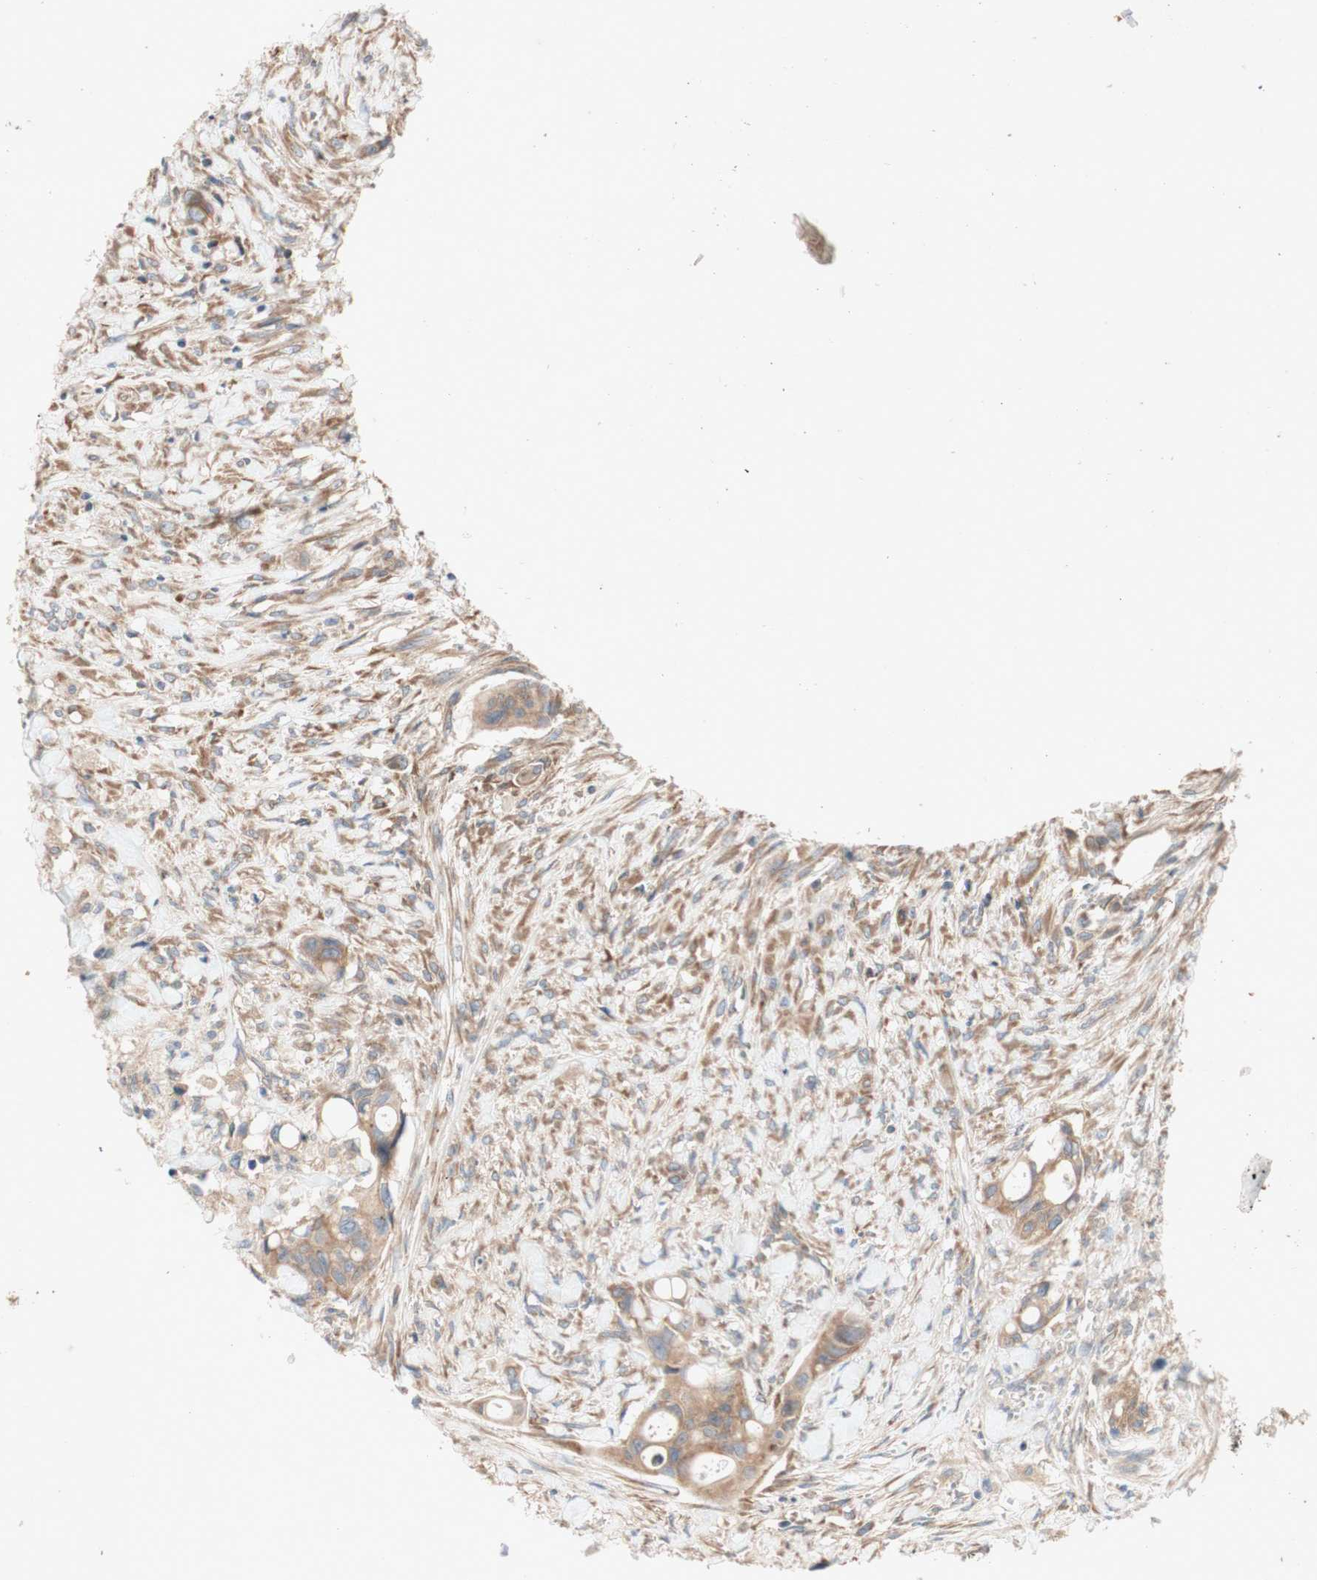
{"staining": {"intensity": "moderate", "quantity": ">75%", "location": "cytoplasmic/membranous"}, "tissue": "colorectal cancer", "cell_type": "Tumor cells", "image_type": "cancer", "snomed": [{"axis": "morphology", "description": "Adenocarcinoma, NOS"}, {"axis": "topography", "description": "Colon"}], "caption": "Protein staining by immunohistochemistry (IHC) exhibits moderate cytoplasmic/membranous staining in about >75% of tumor cells in adenocarcinoma (colorectal).", "gene": "SOCS2", "patient": {"sex": "female", "age": 57}}